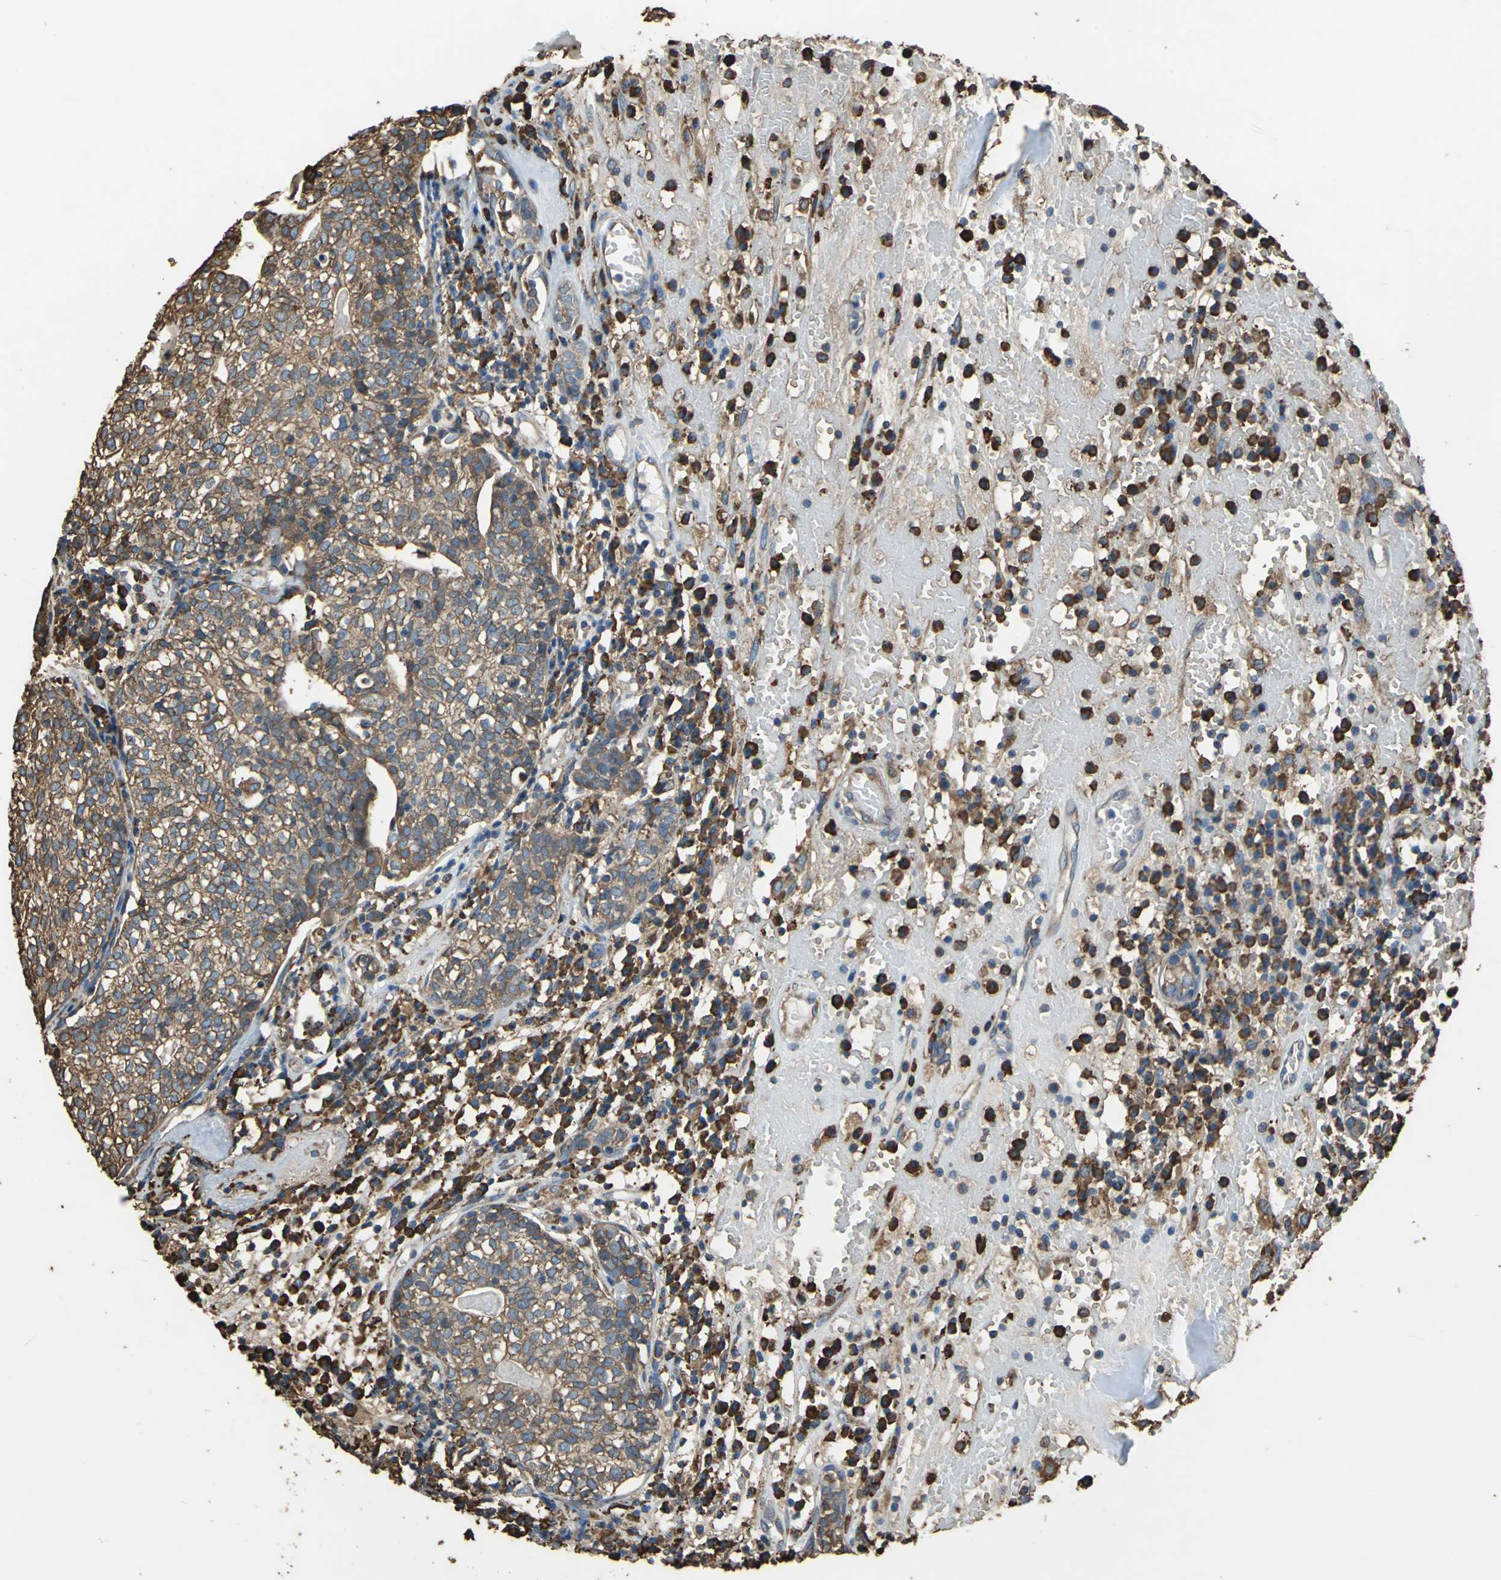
{"staining": {"intensity": "strong", "quantity": ">75%", "location": "cytoplasmic/membranous"}, "tissue": "head and neck cancer", "cell_type": "Tumor cells", "image_type": "cancer", "snomed": [{"axis": "morphology", "description": "Adenocarcinoma, NOS"}, {"axis": "topography", "description": "Salivary gland"}, {"axis": "topography", "description": "Head-Neck"}], "caption": "A brown stain labels strong cytoplasmic/membranous positivity of a protein in head and neck cancer (adenocarcinoma) tumor cells. Immunohistochemistry stains the protein of interest in brown and the nuclei are stained blue.", "gene": "GPANK1", "patient": {"sex": "female", "age": 65}}